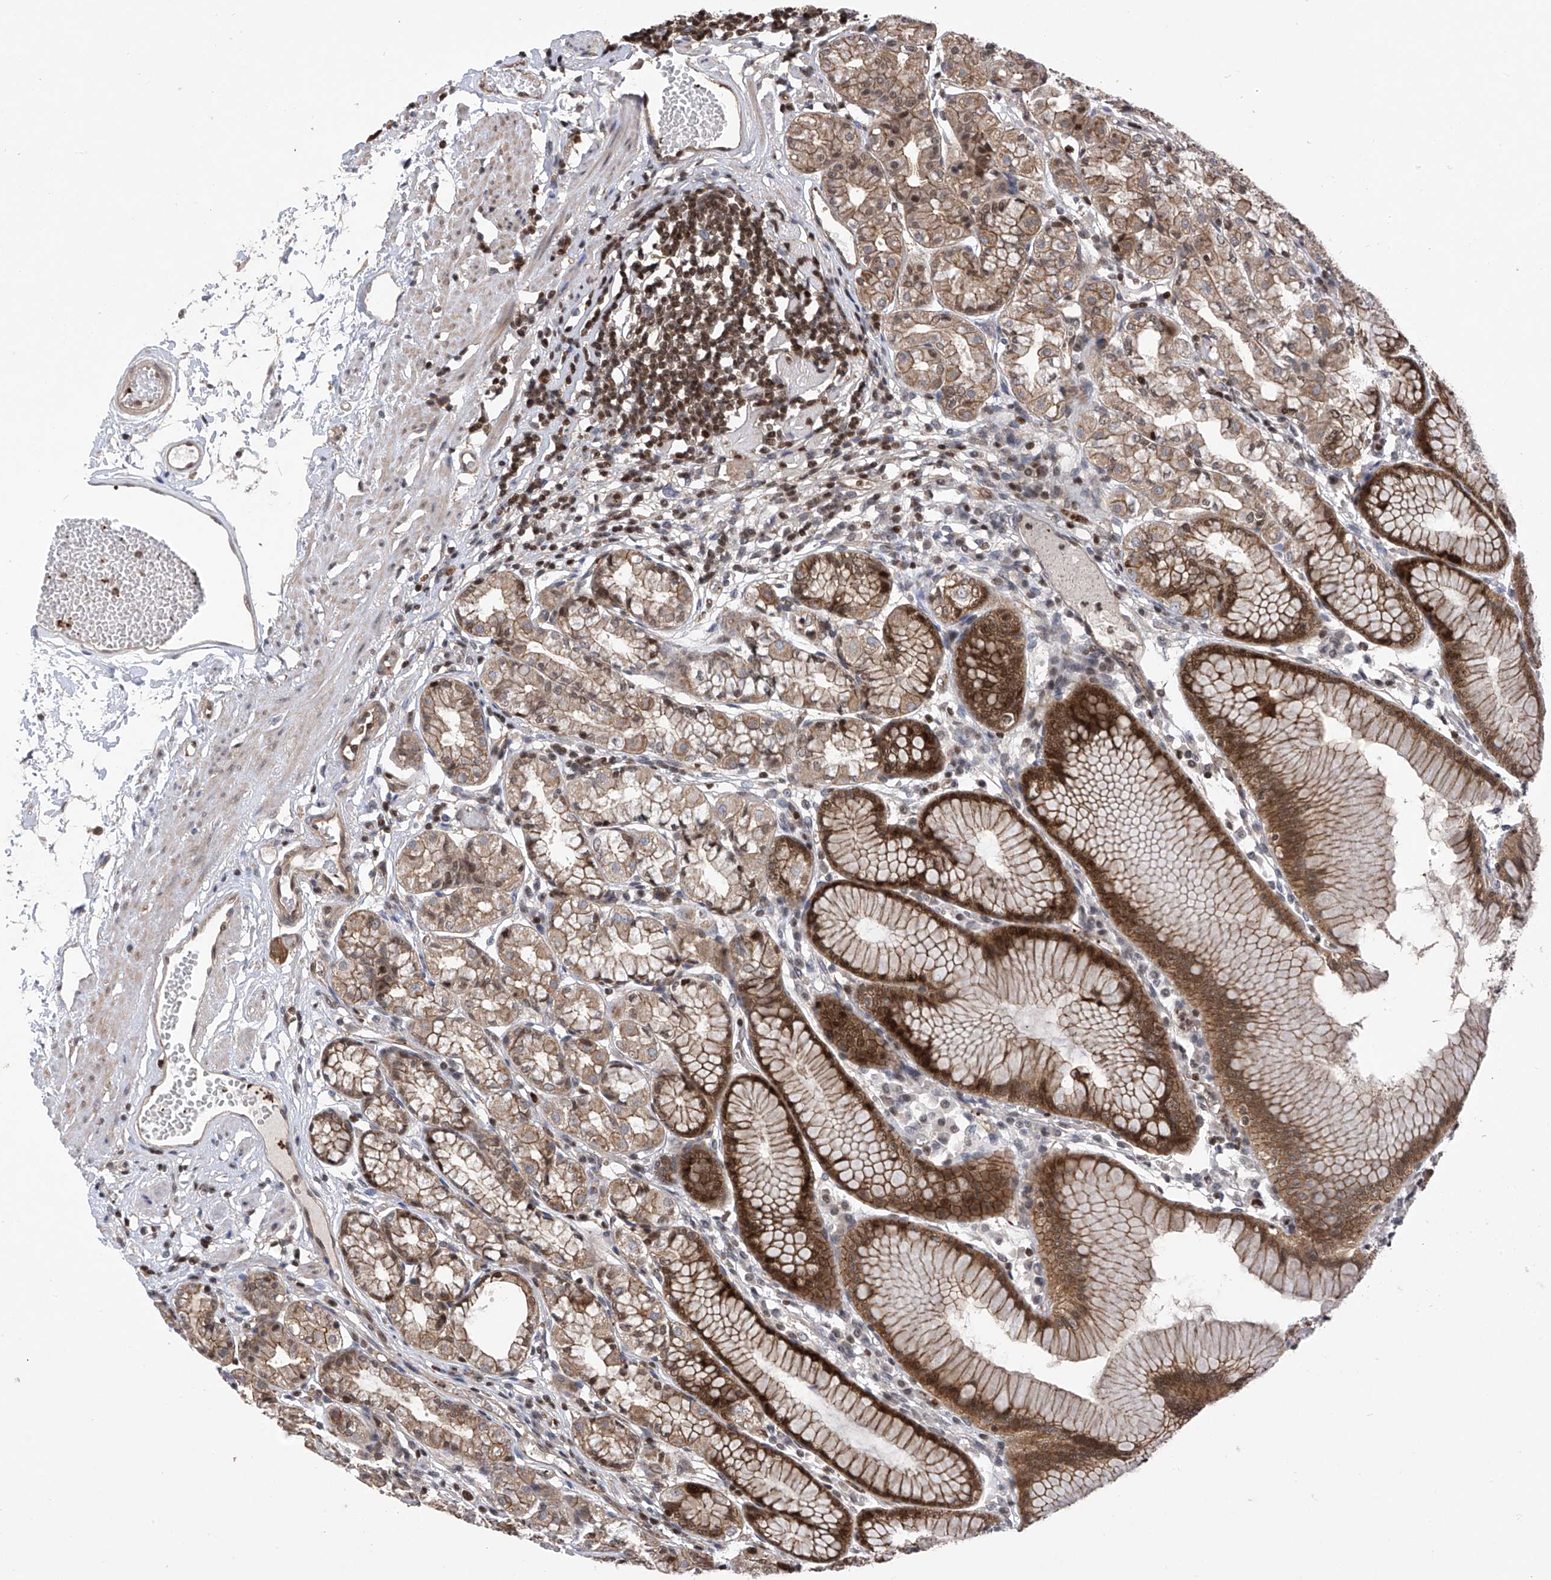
{"staining": {"intensity": "strong", "quantity": "25%-75%", "location": "cytoplasmic/membranous,nuclear"}, "tissue": "stomach", "cell_type": "Glandular cells", "image_type": "normal", "snomed": [{"axis": "morphology", "description": "Normal tissue, NOS"}, {"axis": "topography", "description": "Stomach"}], "caption": "Immunohistochemistry of unremarkable stomach shows high levels of strong cytoplasmic/membranous,nuclear positivity in approximately 25%-75% of glandular cells.", "gene": "DNAJC9", "patient": {"sex": "female", "age": 57}}